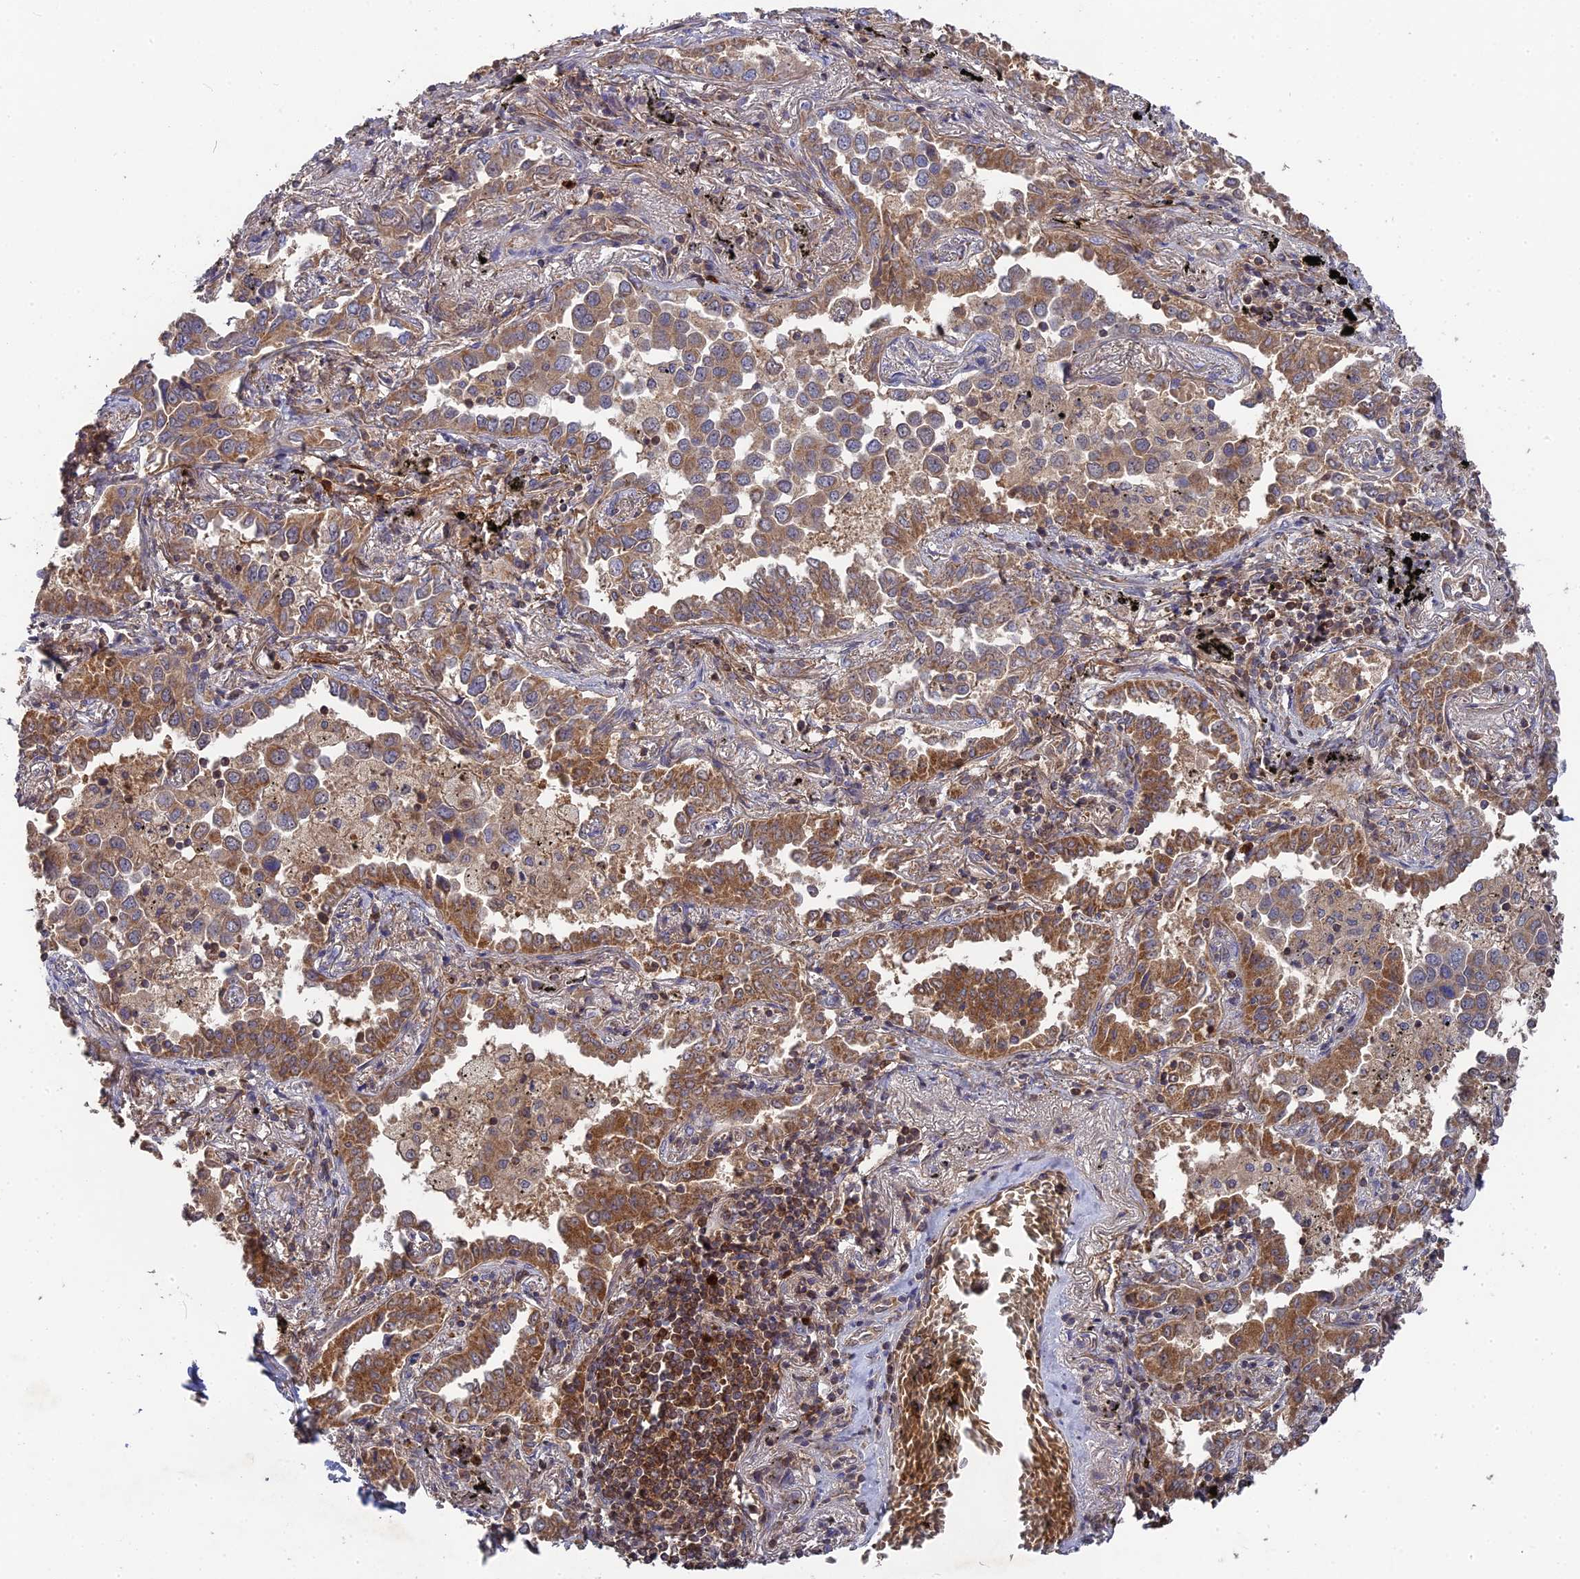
{"staining": {"intensity": "moderate", "quantity": ">75%", "location": "cytoplasmic/membranous"}, "tissue": "lung cancer", "cell_type": "Tumor cells", "image_type": "cancer", "snomed": [{"axis": "morphology", "description": "Adenocarcinoma, NOS"}, {"axis": "topography", "description": "Lung"}], "caption": "Lung cancer stained with immunohistochemistry (IHC) exhibits moderate cytoplasmic/membranous positivity in about >75% of tumor cells.", "gene": "RPIA", "patient": {"sex": "male", "age": 67}}